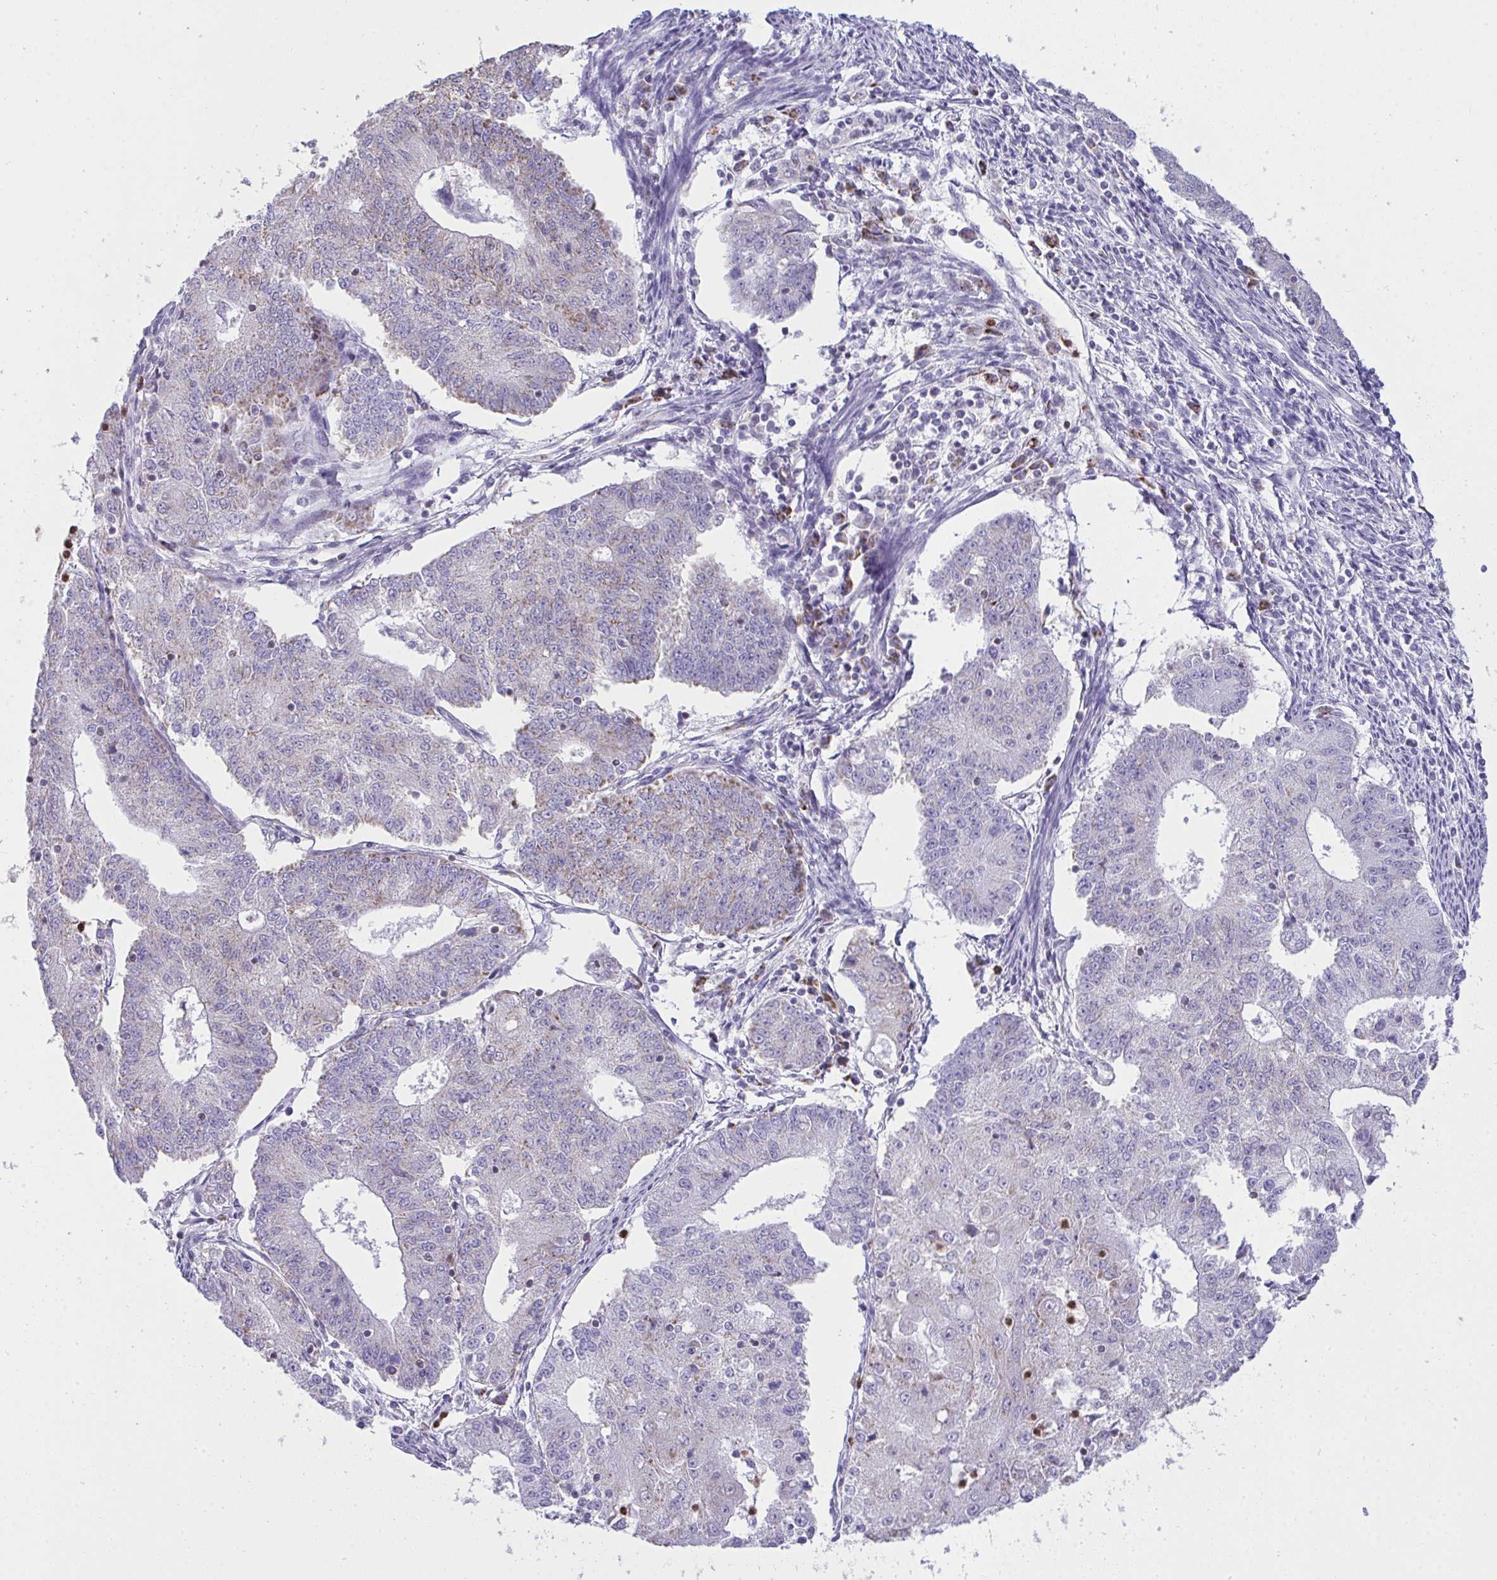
{"staining": {"intensity": "negative", "quantity": "none", "location": "none"}, "tissue": "endometrial cancer", "cell_type": "Tumor cells", "image_type": "cancer", "snomed": [{"axis": "morphology", "description": "Adenocarcinoma, NOS"}, {"axis": "topography", "description": "Endometrium"}], "caption": "This image is of adenocarcinoma (endometrial) stained with immunohistochemistry (IHC) to label a protein in brown with the nuclei are counter-stained blue. There is no staining in tumor cells.", "gene": "PLA2G12B", "patient": {"sex": "female", "age": 56}}